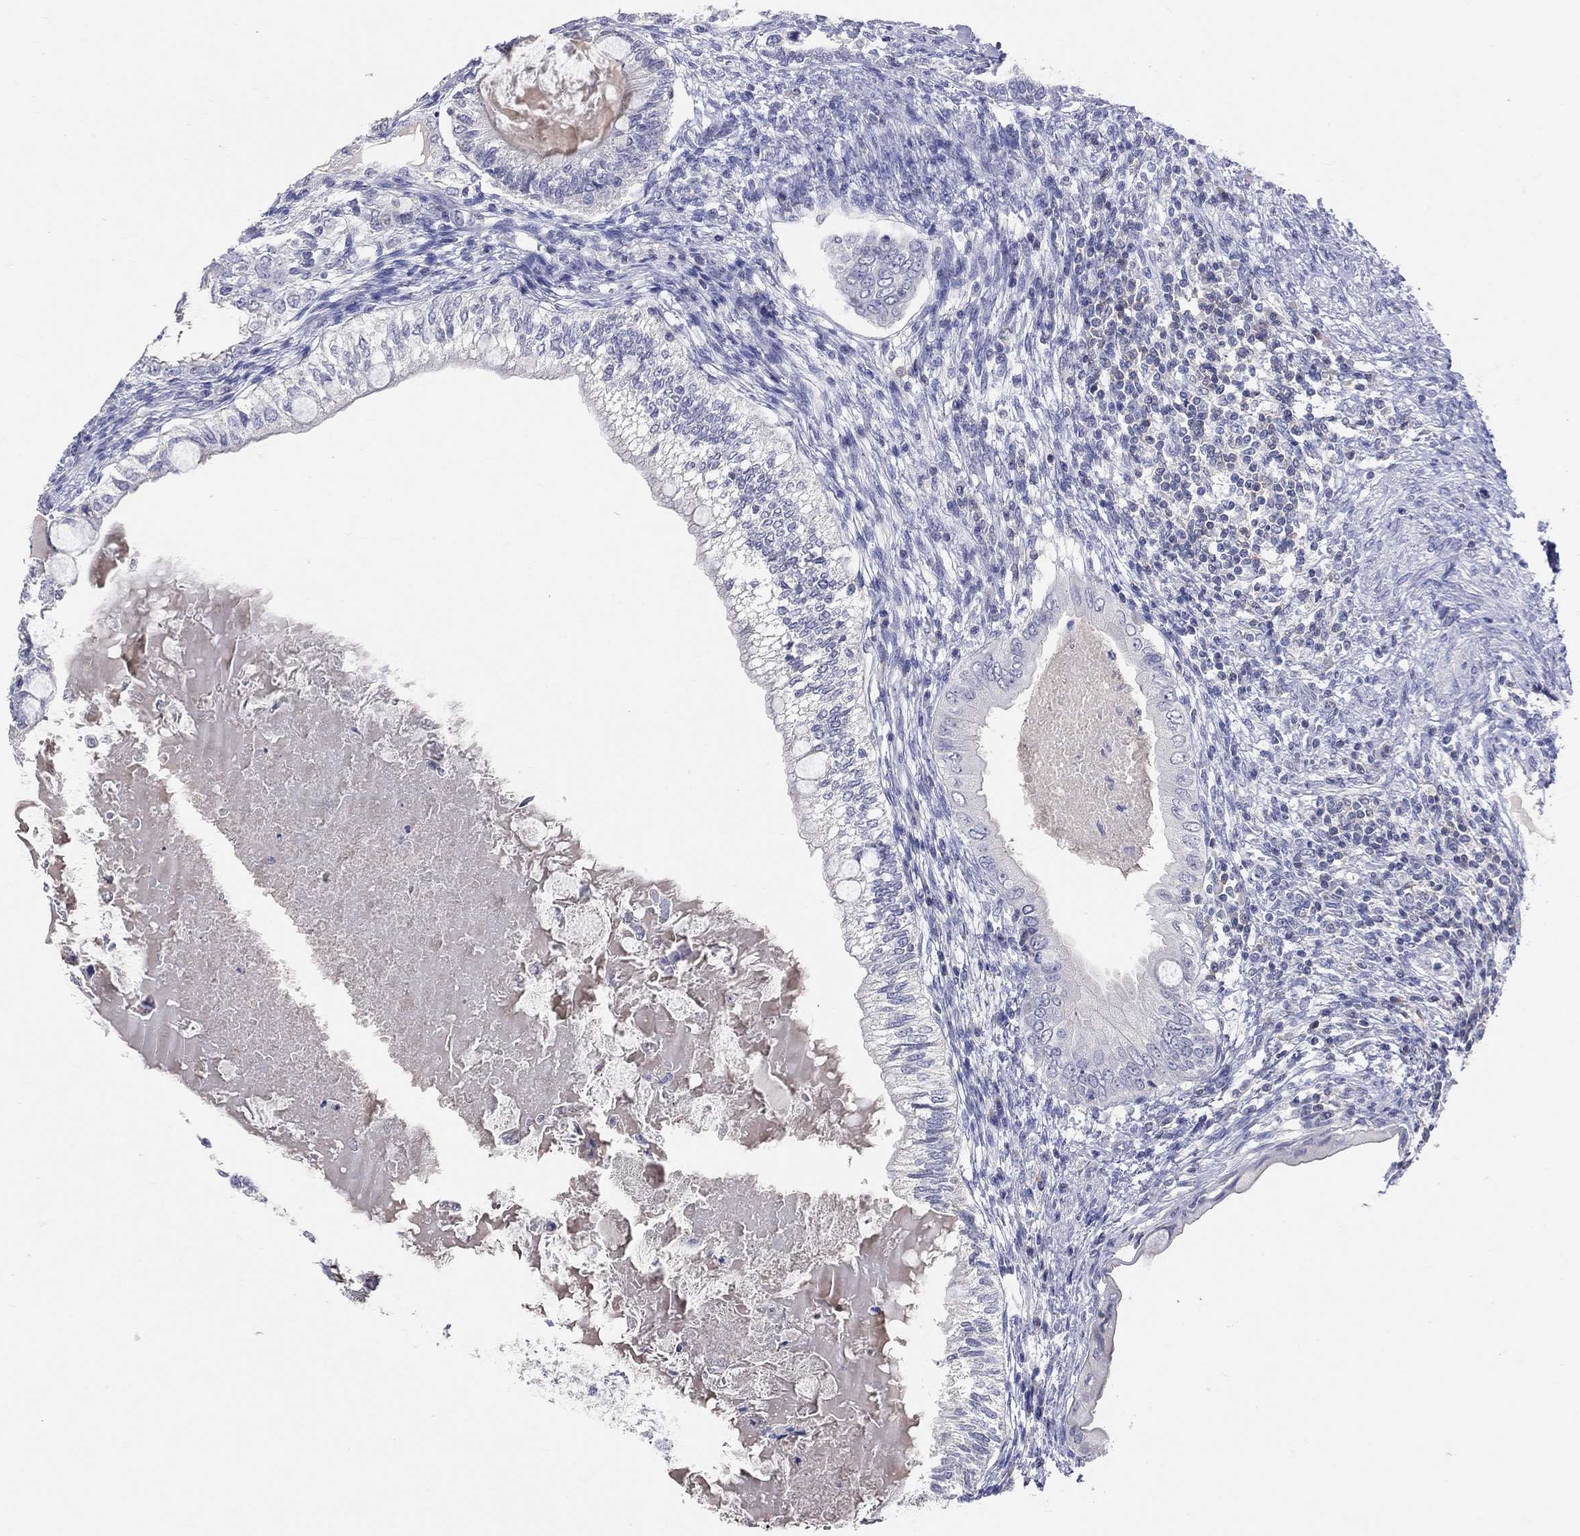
{"staining": {"intensity": "negative", "quantity": "none", "location": "none"}, "tissue": "testis cancer", "cell_type": "Tumor cells", "image_type": "cancer", "snomed": [{"axis": "morphology", "description": "Seminoma, NOS"}, {"axis": "morphology", "description": "Carcinoma, Embryonal, NOS"}, {"axis": "topography", "description": "Testis"}], "caption": "Immunohistochemistry (IHC) of testis cancer (seminoma) exhibits no expression in tumor cells.", "gene": "LAT", "patient": {"sex": "male", "age": 41}}